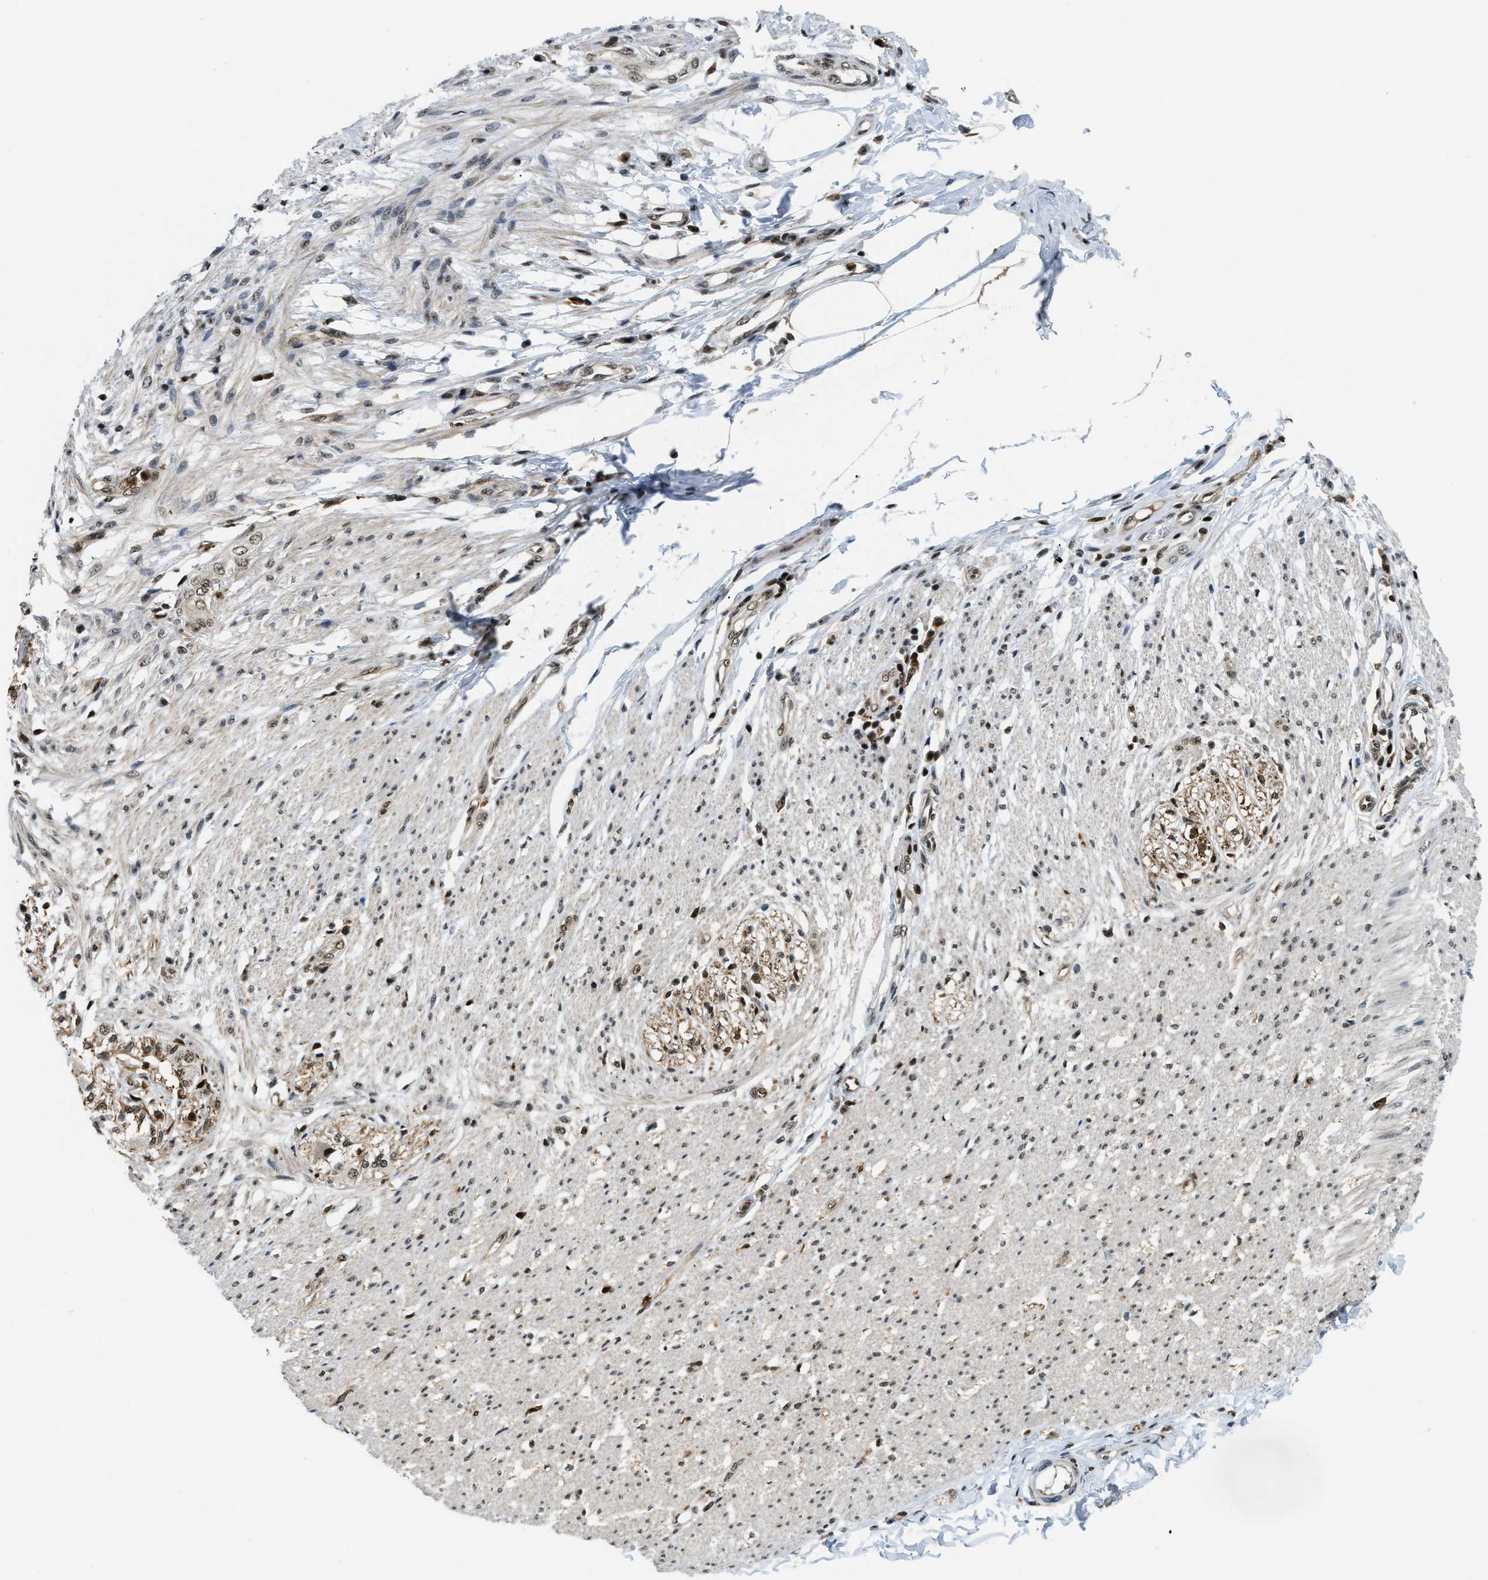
{"staining": {"intensity": "moderate", "quantity": ">75%", "location": "nuclear"}, "tissue": "smooth muscle", "cell_type": "Smooth muscle cells", "image_type": "normal", "snomed": [{"axis": "morphology", "description": "Normal tissue, NOS"}, {"axis": "morphology", "description": "Adenocarcinoma, NOS"}, {"axis": "topography", "description": "Colon"}, {"axis": "topography", "description": "Peripheral nerve tissue"}], "caption": "A brown stain shows moderate nuclear staining of a protein in smooth muscle cells of benign smooth muscle. The staining was performed using DAB (3,3'-diaminobenzidine), with brown indicating positive protein expression. Nuclei are stained blue with hematoxylin.", "gene": "E2F1", "patient": {"sex": "male", "age": 14}}